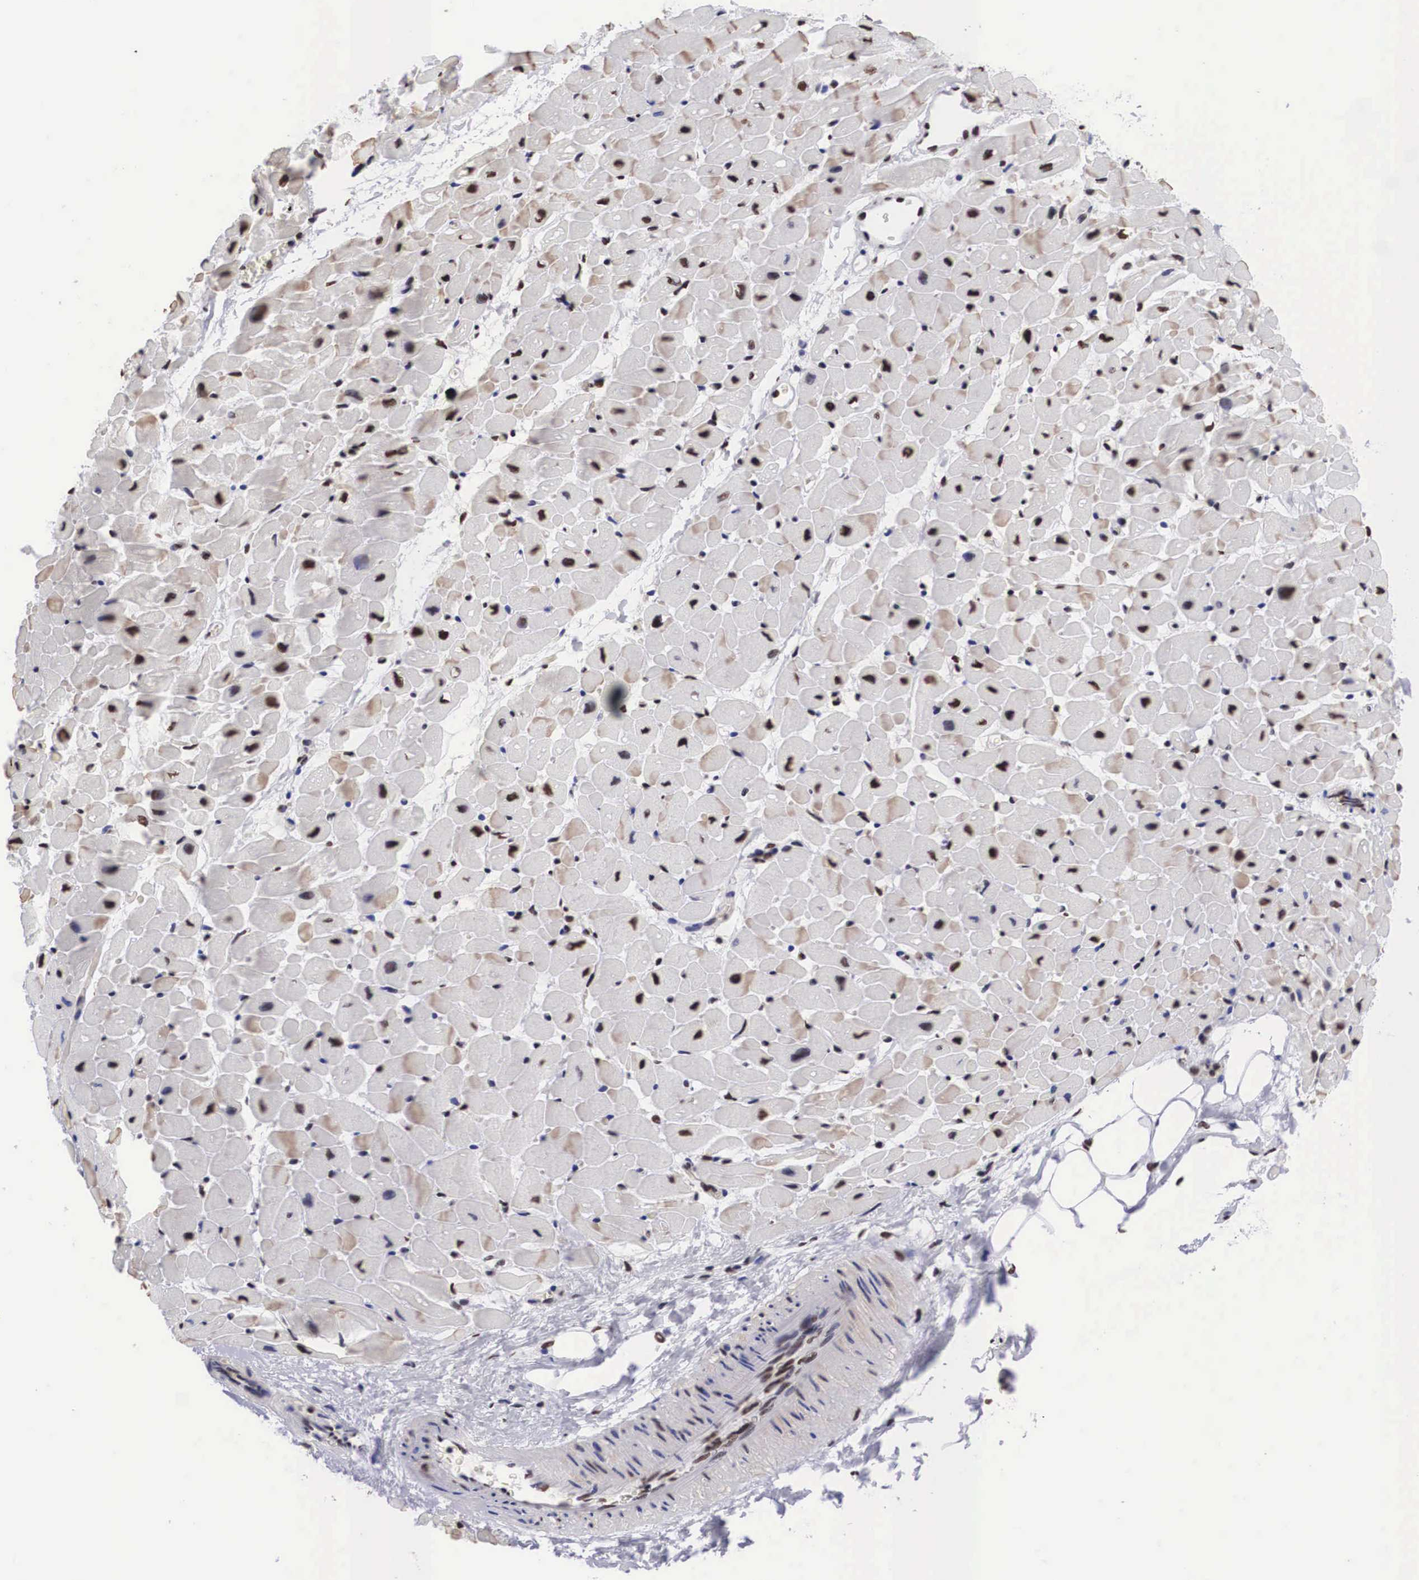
{"staining": {"intensity": "strong", "quantity": ">75%", "location": "cytoplasmic/membranous,nuclear"}, "tissue": "heart muscle", "cell_type": "Cardiomyocytes", "image_type": "normal", "snomed": [{"axis": "morphology", "description": "Normal tissue, NOS"}, {"axis": "topography", "description": "Heart"}], "caption": "Unremarkable heart muscle demonstrates strong cytoplasmic/membranous,nuclear staining in approximately >75% of cardiomyocytes, visualized by immunohistochemistry.", "gene": "SF3A1", "patient": {"sex": "male", "age": 45}}